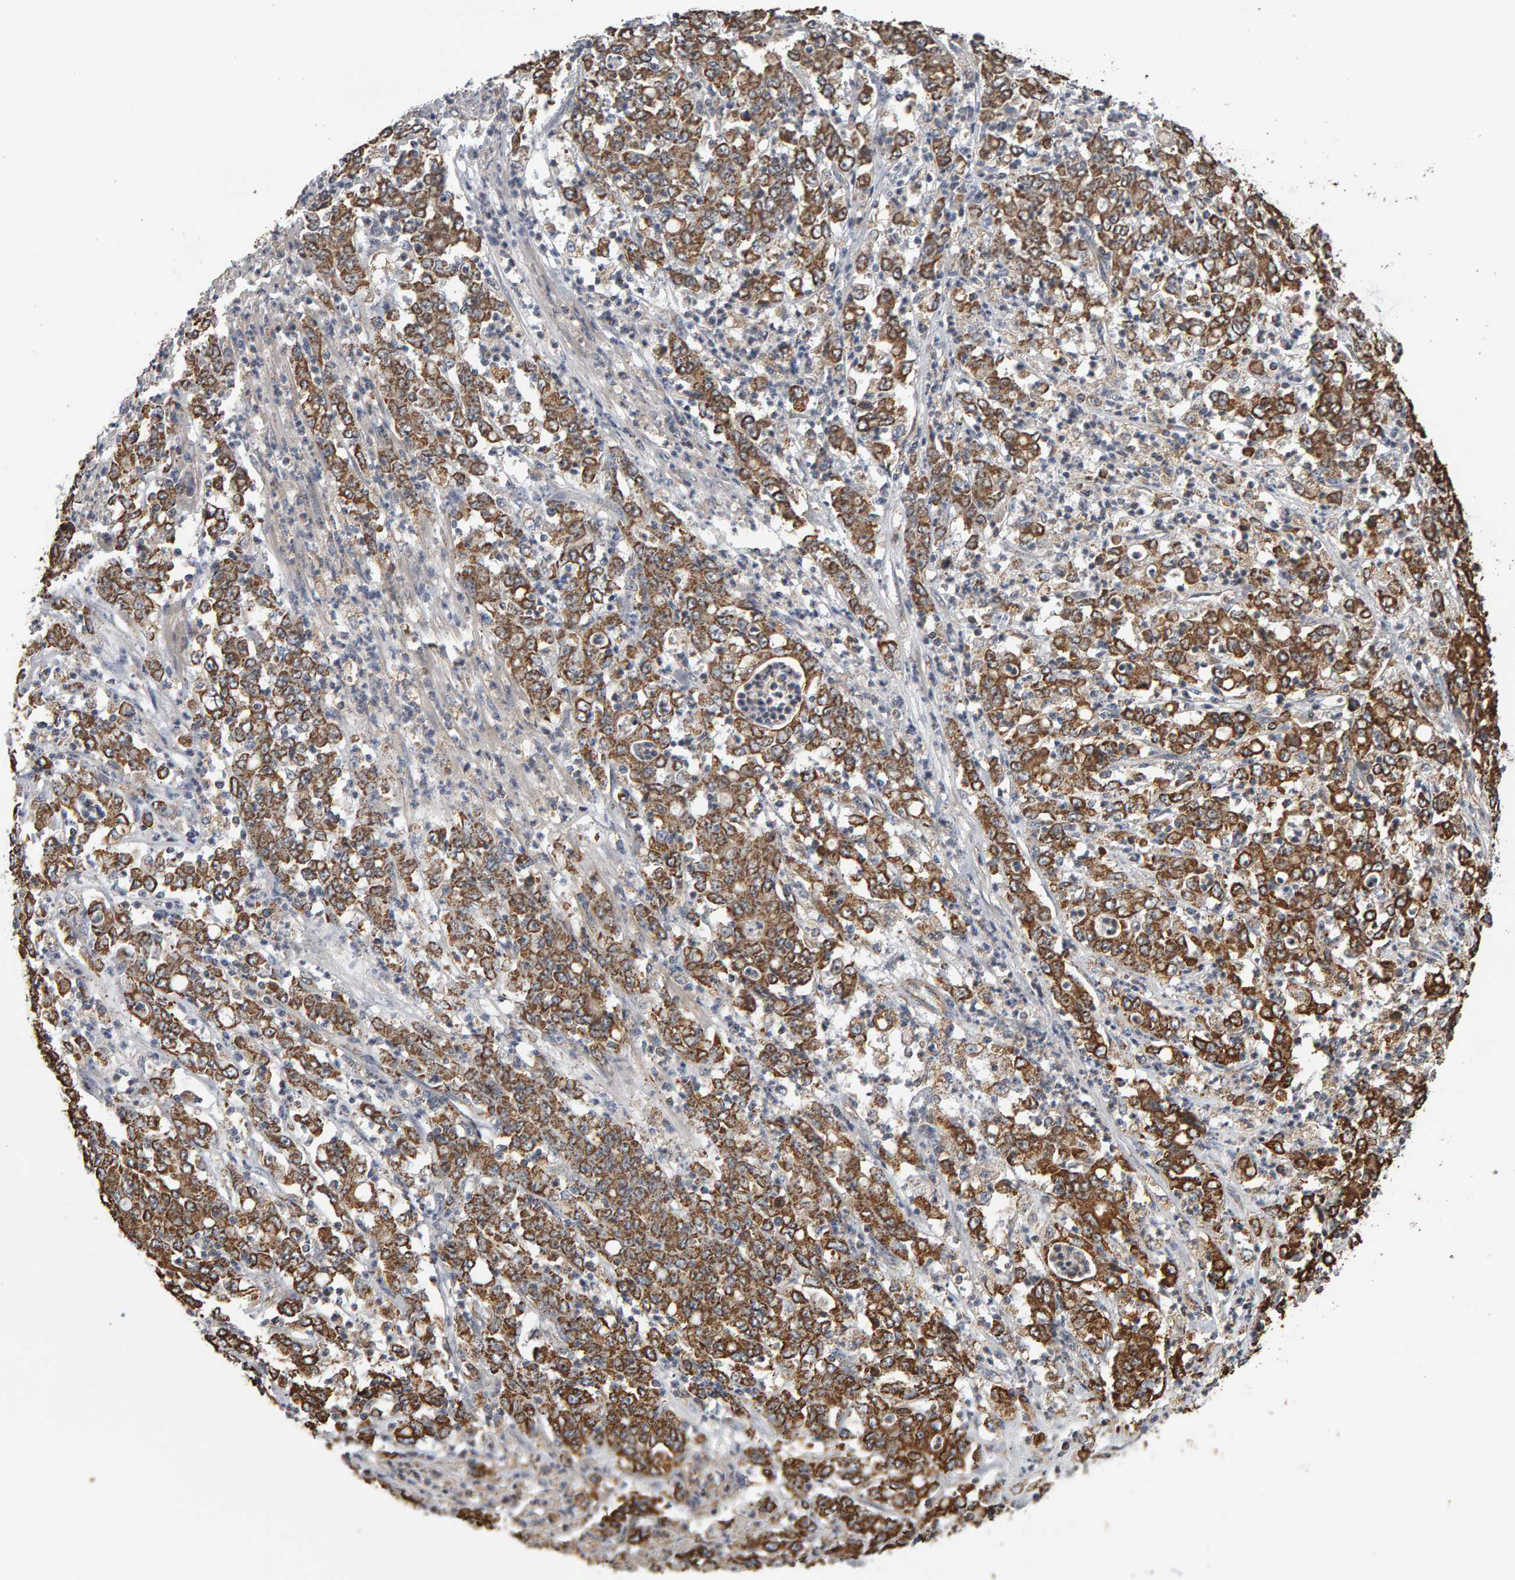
{"staining": {"intensity": "moderate", "quantity": ">75%", "location": "cytoplasmic/membranous"}, "tissue": "stomach cancer", "cell_type": "Tumor cells", "image_type": "cancer", "snomed": [{"axis": "morphology", "description": "Adenocarcinoma, NOS"}, {"axis": "topography", "description": "Stomach, lower"}], "caption": "A brown stain highlights moderate cytoplasmic/membranous staining of a protein in human stomach adenocarcinoma tumor cells.", "gene": "TOM1L1", "patient": {"sex": "female", "age": 71}}